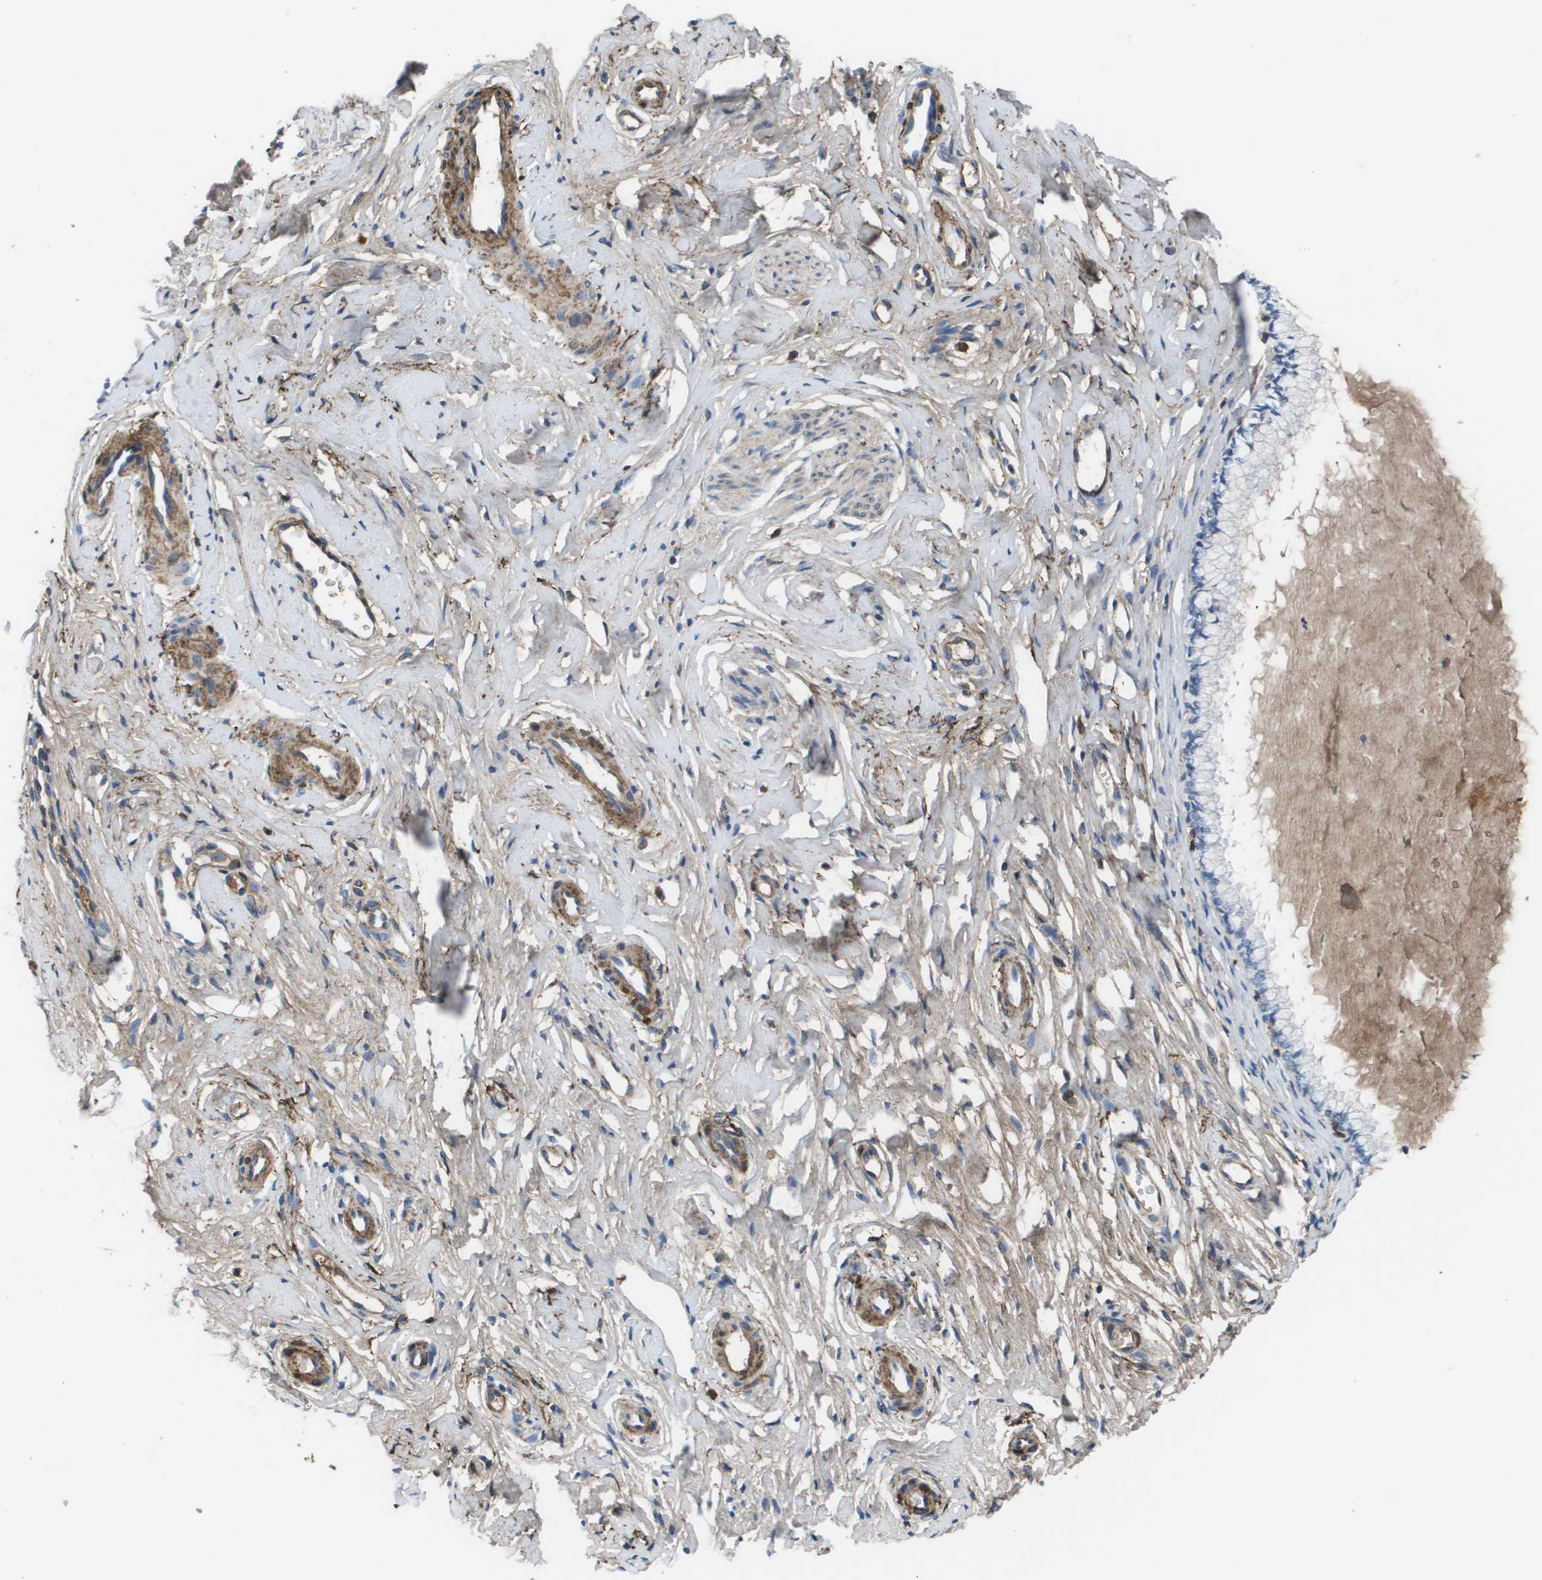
{"staining": {"intensity": "negative", "quantity": "none", "location": "none"}, "tissue": "cervix", "cell_type": "Glandular cells", "image_type": "normal", "snomed": [{"axis": "morphology", "description": "Normal tissue, NOS"}, {"axis": "topography", "description": "Cervix"}], "caption": "The histopathology image shows no staining of glandular cells in normal cervix. (DAB (3,3'-diaminobenzidine) IHC visualized using brightfield microscopy, high magnification).", "gene": "VTN", "patient": {"sex": "female", "age": 65}}